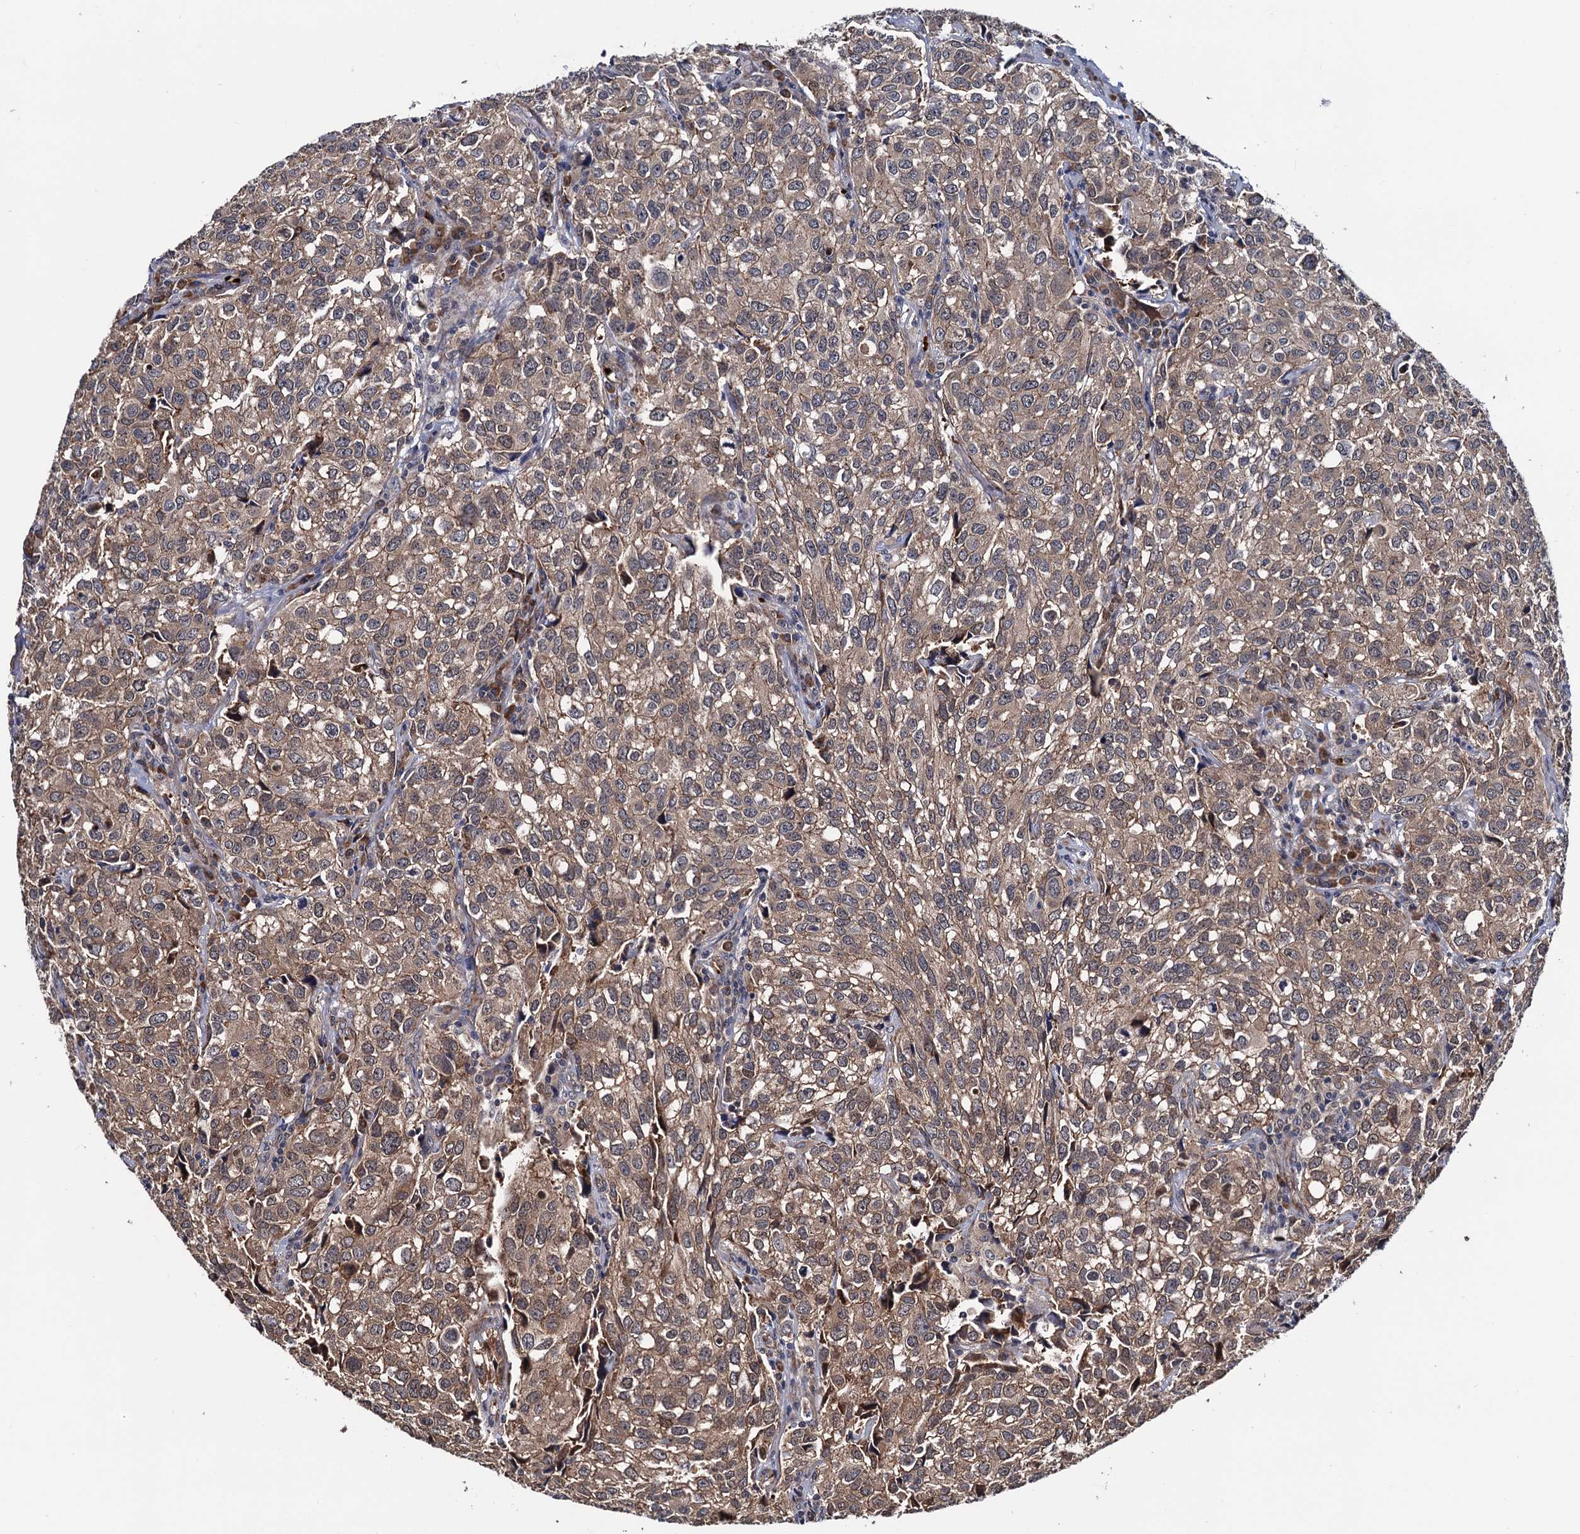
{"staining": {"intensity": "weak", "quantity": ">75%", "location": "cytoplasmic/membranous"}, "tissue": "urothelial cancer", "cell_type": "Tumor cells", "image_type": "cancer", "snomed": [{"axis": "morphology", "description": "Urothelial carcinoma, High grade"}, {"axis": "topography", "description": "Urinary bladder"}], "caption": "High-magnification brightfield microscopy of urothelial carcinoma (high-grade) stained with DAB (3,3'-diaminobenzidine) (brown) and counterstained with hematoxylin (blue). tumor cells exhibit weak cytoplasmic/membranous staining is appreciated in approximately>75% of cells. Nuclei are stained in blue.", "gene": "TRMT112", "patient": {"sex": "female", "age": 75}}